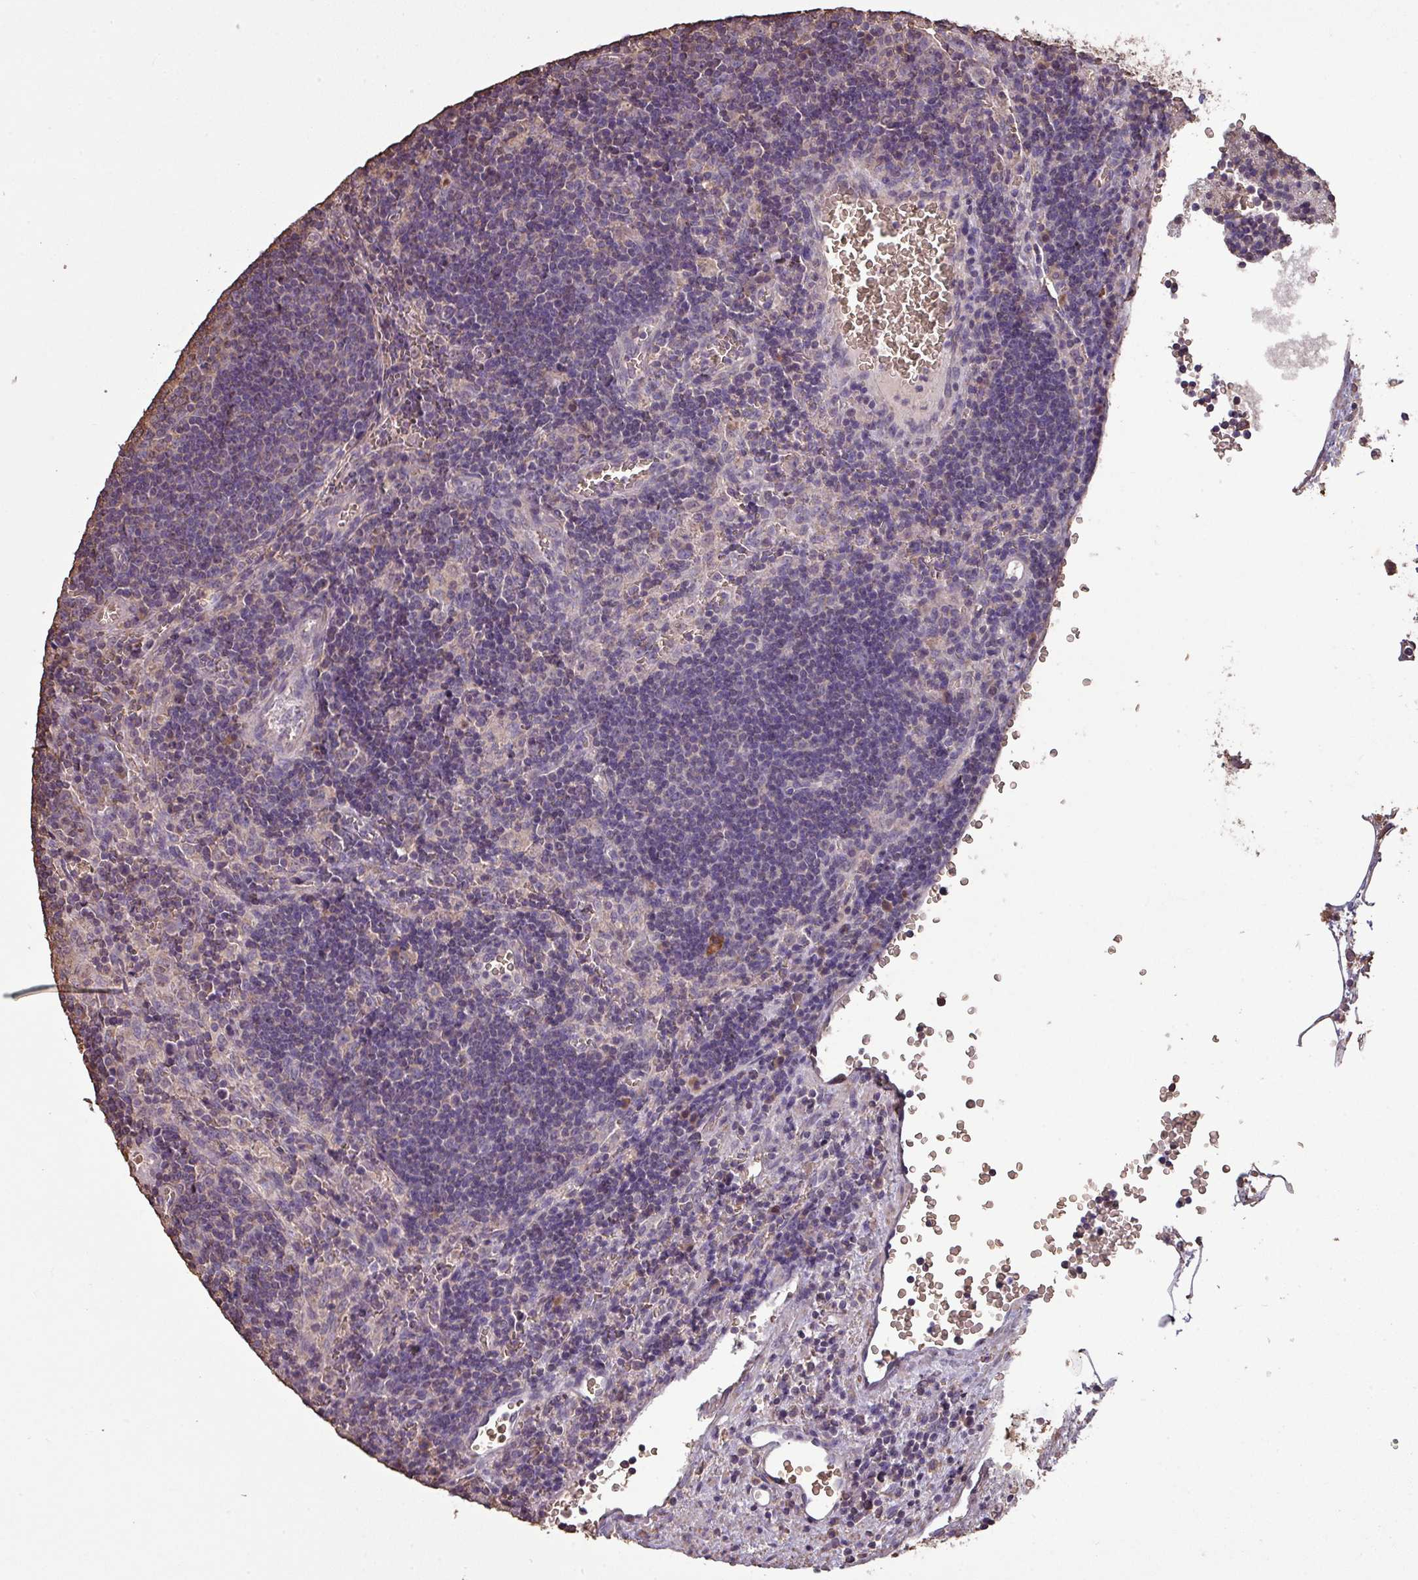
{"staining": {"intensity": "negative", "quantity": "none", "location": "none"}, "tissue": "lymph node", "cell_type": "Germinal center cells", "image_type": "normal", "snomed": [{"axis": "morphology", "description": "Normal tissue, NOS"}, {"axis": "topography", "description": "Lymph node"}], "caption": "A high-resolution micrograph shows immunohistochemistry (IHC) staining of benign lymph node, which demonstrates no significant expression in germinal center cells.", "gene": "CAMK2A", "patient": {"sex": "male", "age": 50}}